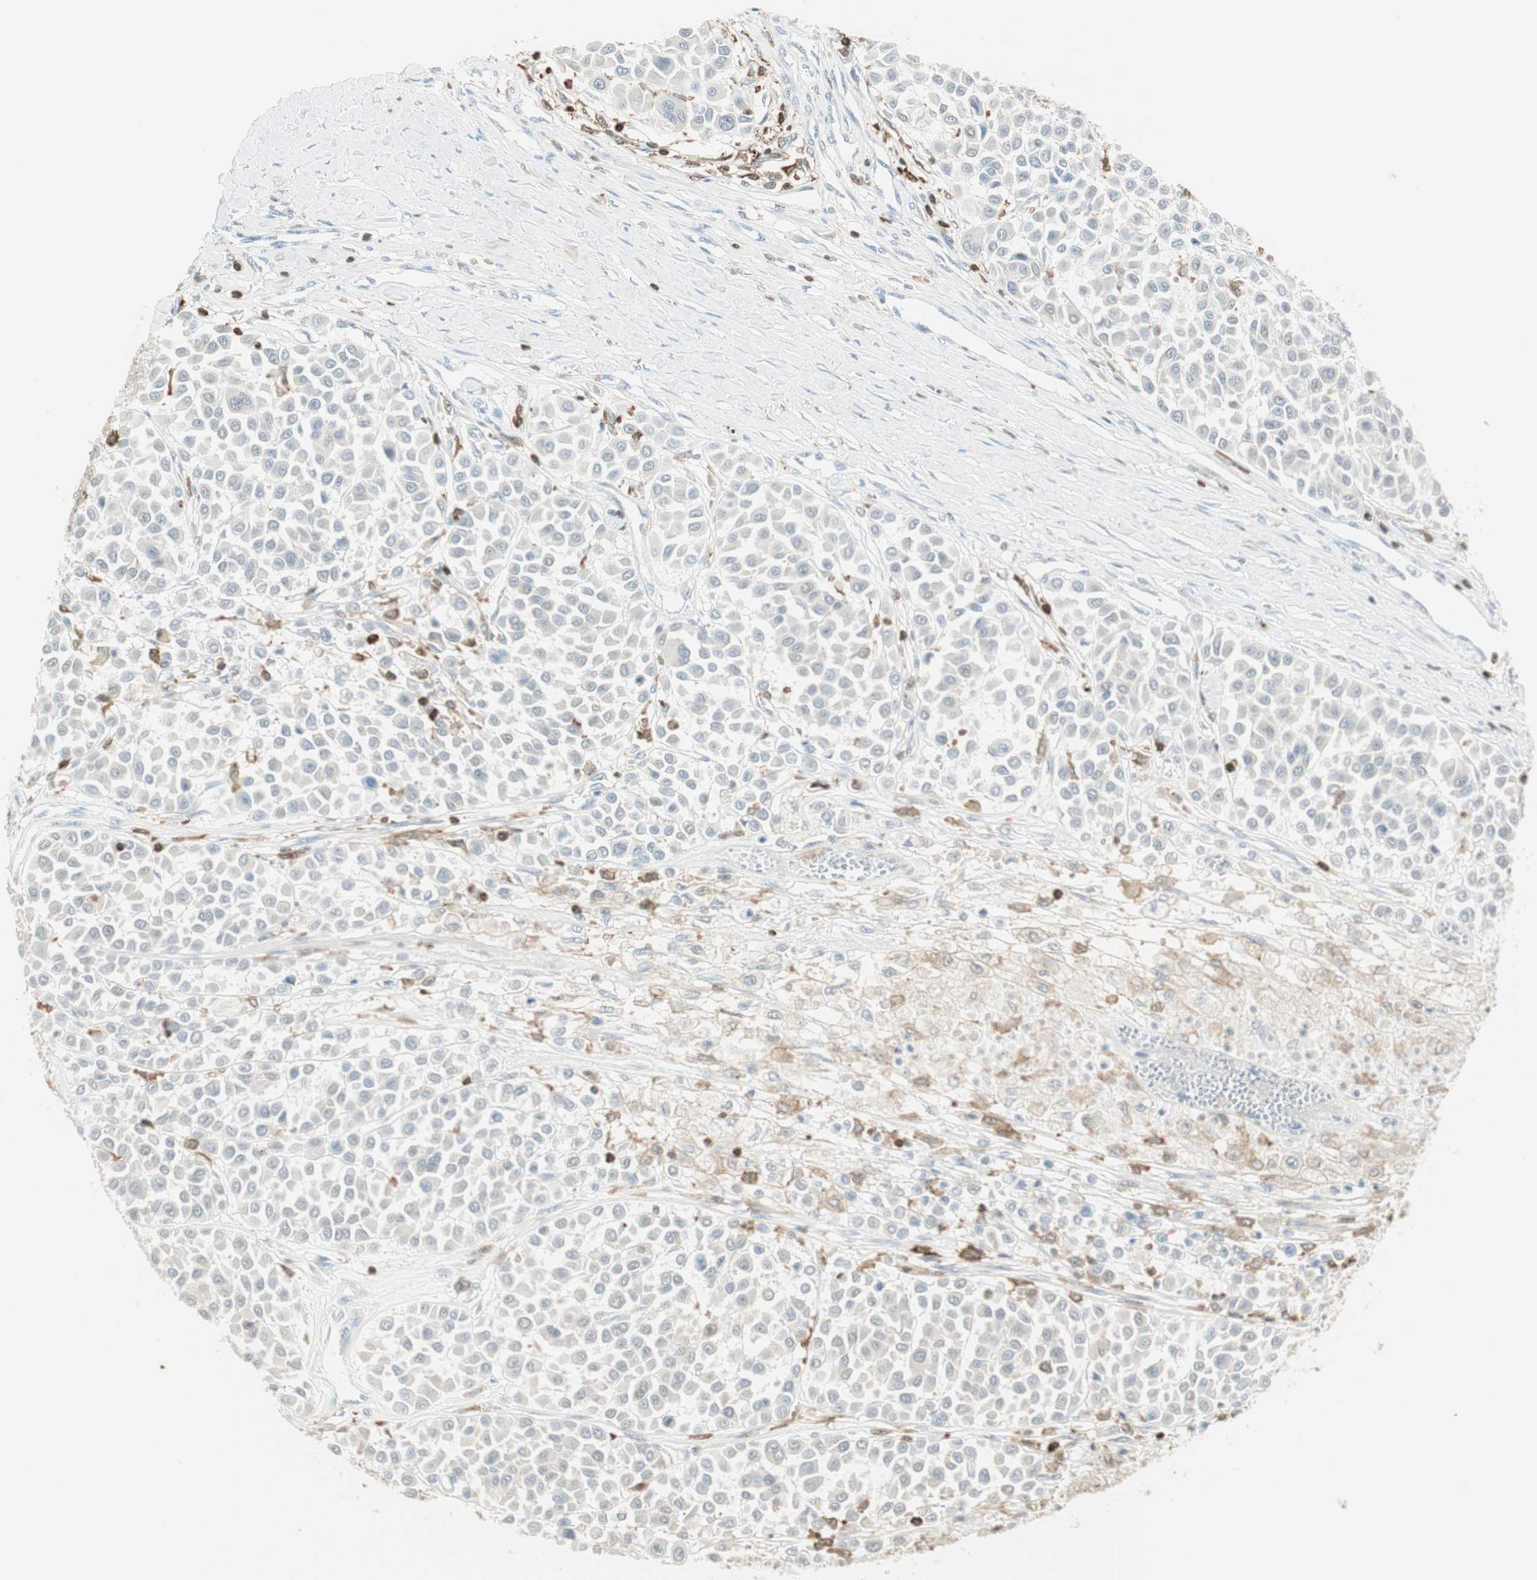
{"staining": {"intensity": "weak", "quantity": "25%-75%", "location": "cytoplasmic/membranous"}, "tissue": "melanoma", "cell_type": "Tumor cells", "image_type": "cancer", "snomed": [{"axis": "morphology", "description": "Malignant melanoma, Metastatic site"}, {"axis": "topography", "description": "Soft tissue"}], "caption": "High-magnification brightfield microscopy of melanoma stained with DAB (brown) and counterstained with hematoxylin (blue). tumor cells exhibit weak cytoplasmic/membranous positivity is appreciated in approximately25%-75% of cells.", "gene": "HPGD", "patient": {"sex": "male", "age": 41}}